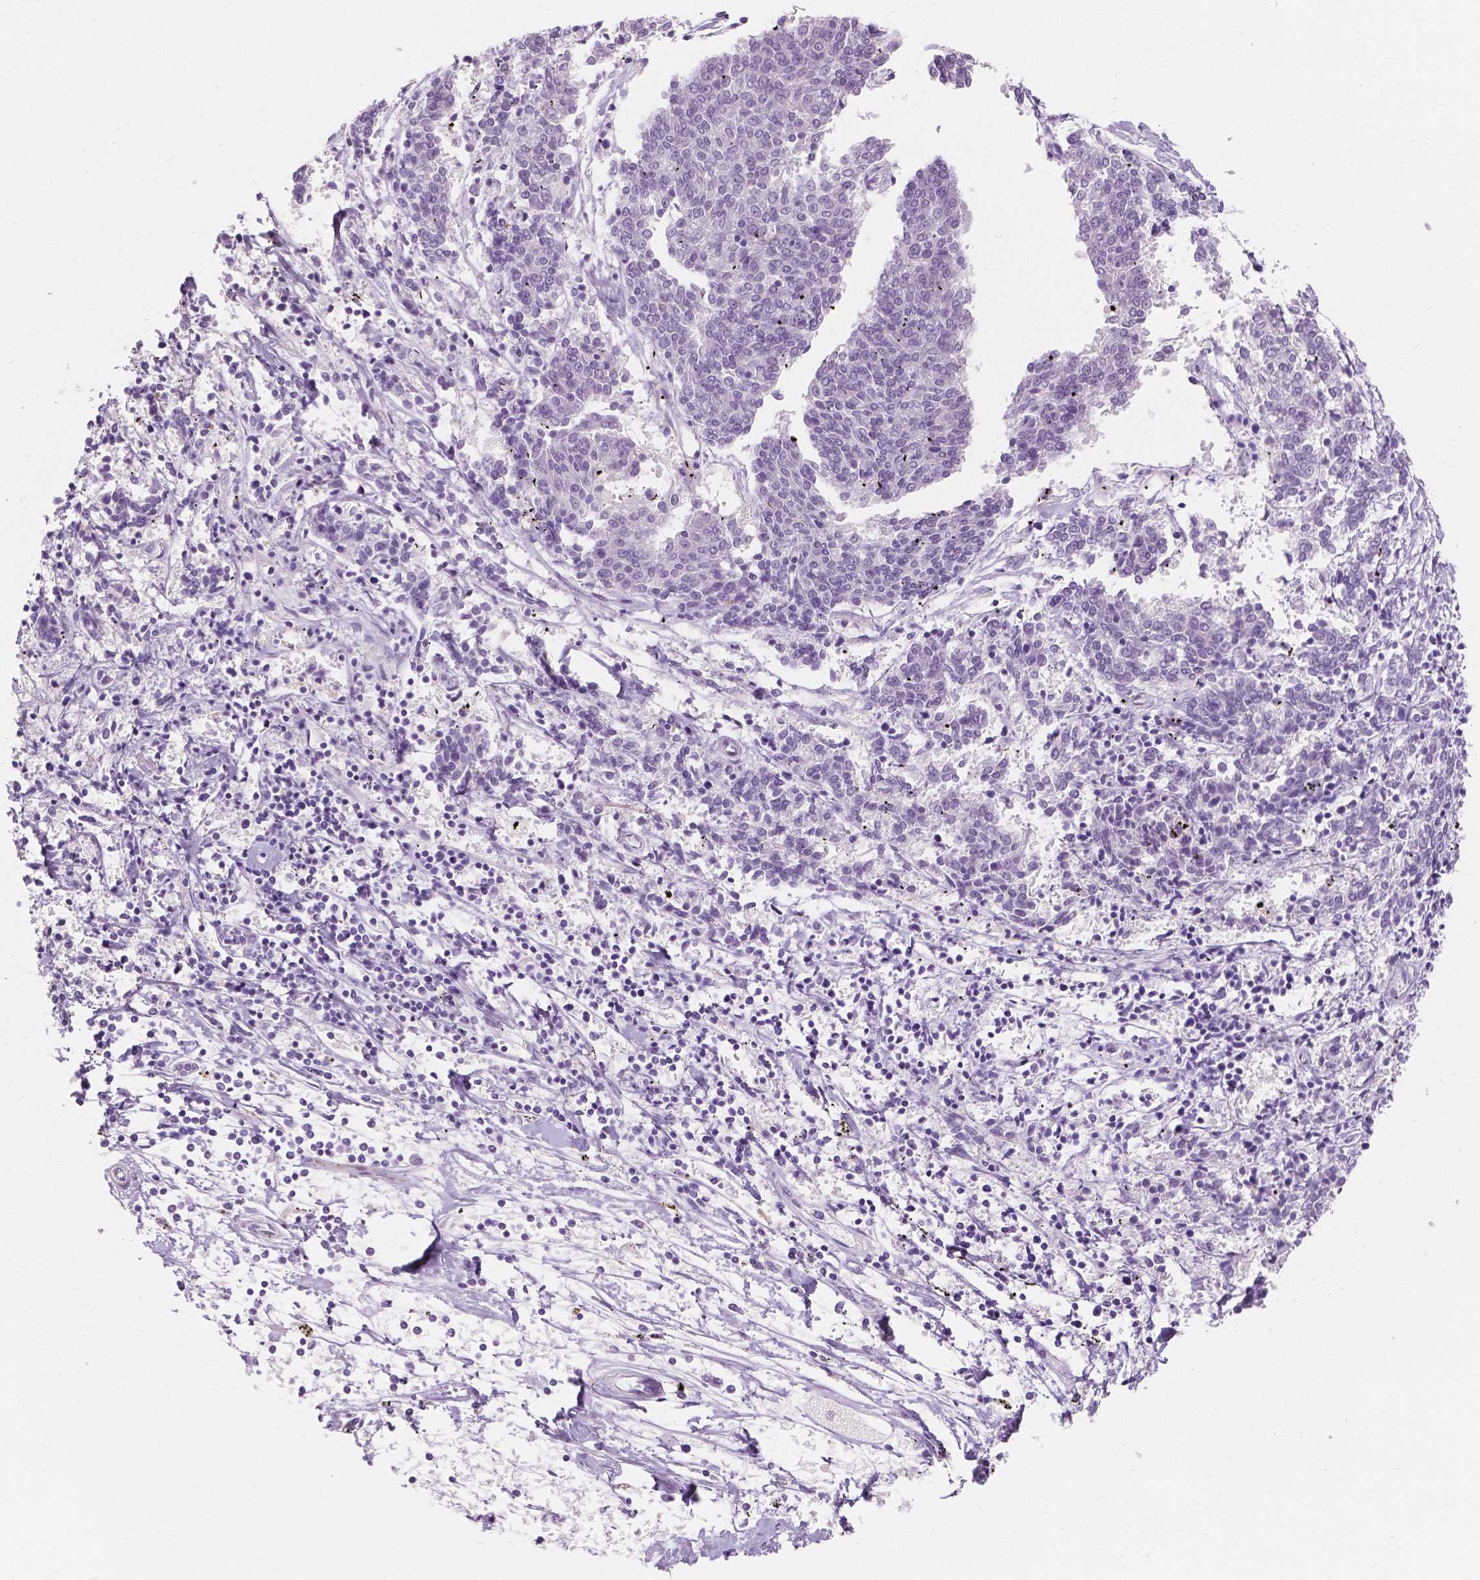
{"staining": {"intensity": "negative", "quantity": "none", "location": "none"}, "tissue": "melanoma", "cell_type": "Tumor cells", "image_type": "cancer", "snomed": [{"axis": "morphology", "description": "Malignant melanoma, NOS"}, {"axis": "topography", "description": "Skin"}], "caption": "The histopathology image demonstrates no staining of tumor cells in malignant melanoma. Nuclei are stained in blue.", "gene": "MUC12", "patient": {"sex": "female", "age": 72}}